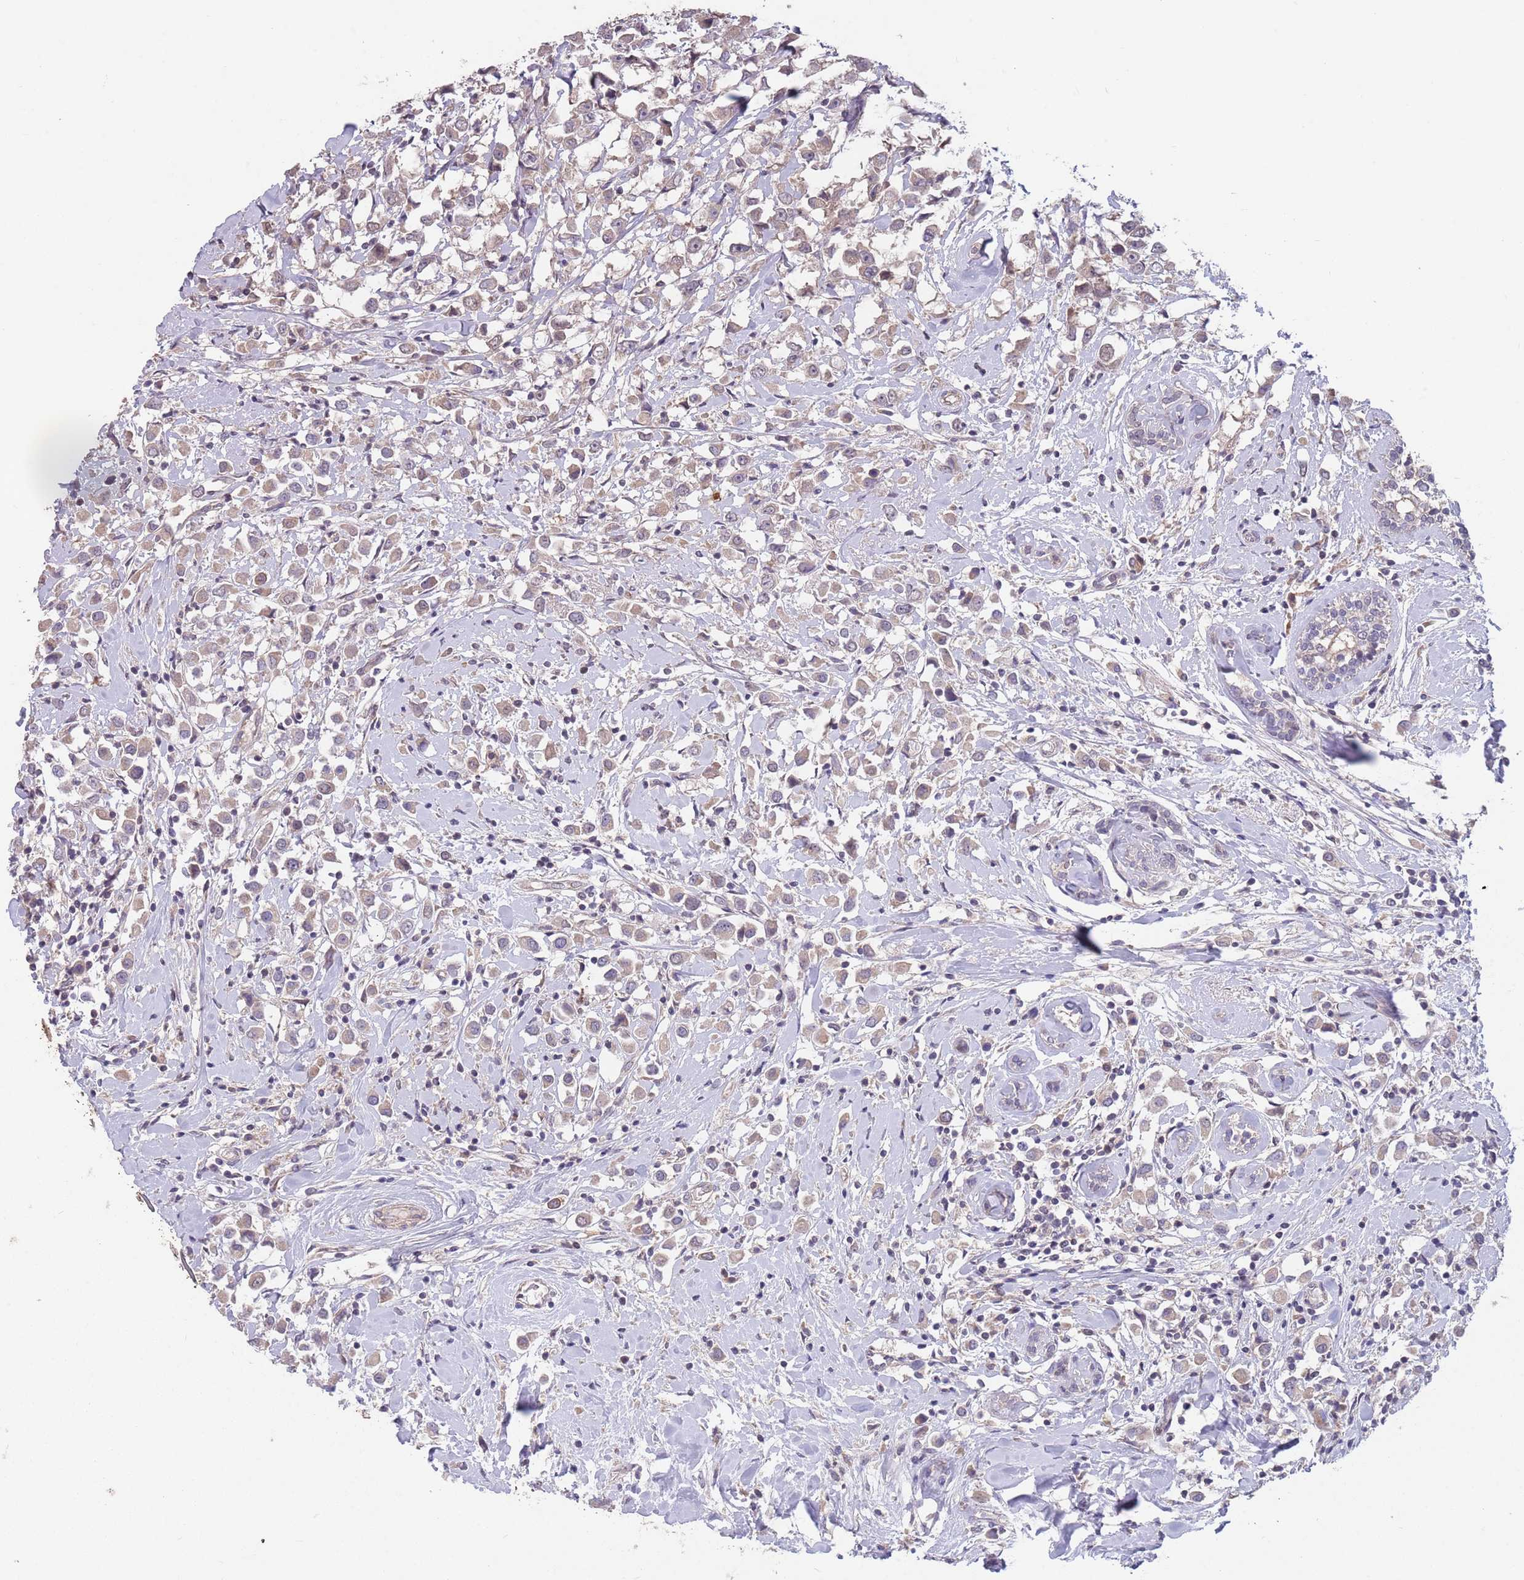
{"staining": {"intensity": "weak", "quantity": ">75%", "location": "cytoplasmic/membranous"}, "tissue": "breast cancer", "cell_type": "Tumor cells", "image_type": "cancer", "snomed": [{"axis": "morphology", "description": "Duct carcinoma"}, {"axis": "topography", "description": "Breast"}], "caption": "The histopathology image exhibits immunohistochemical staining of breast cancer (intraductal carcinoma). There is weak cytoplasmic/membranous expression is present in approximately >75% of tumor cells.", "gene": "MEI1", "patient": {"sex": "female", "age": 87}}